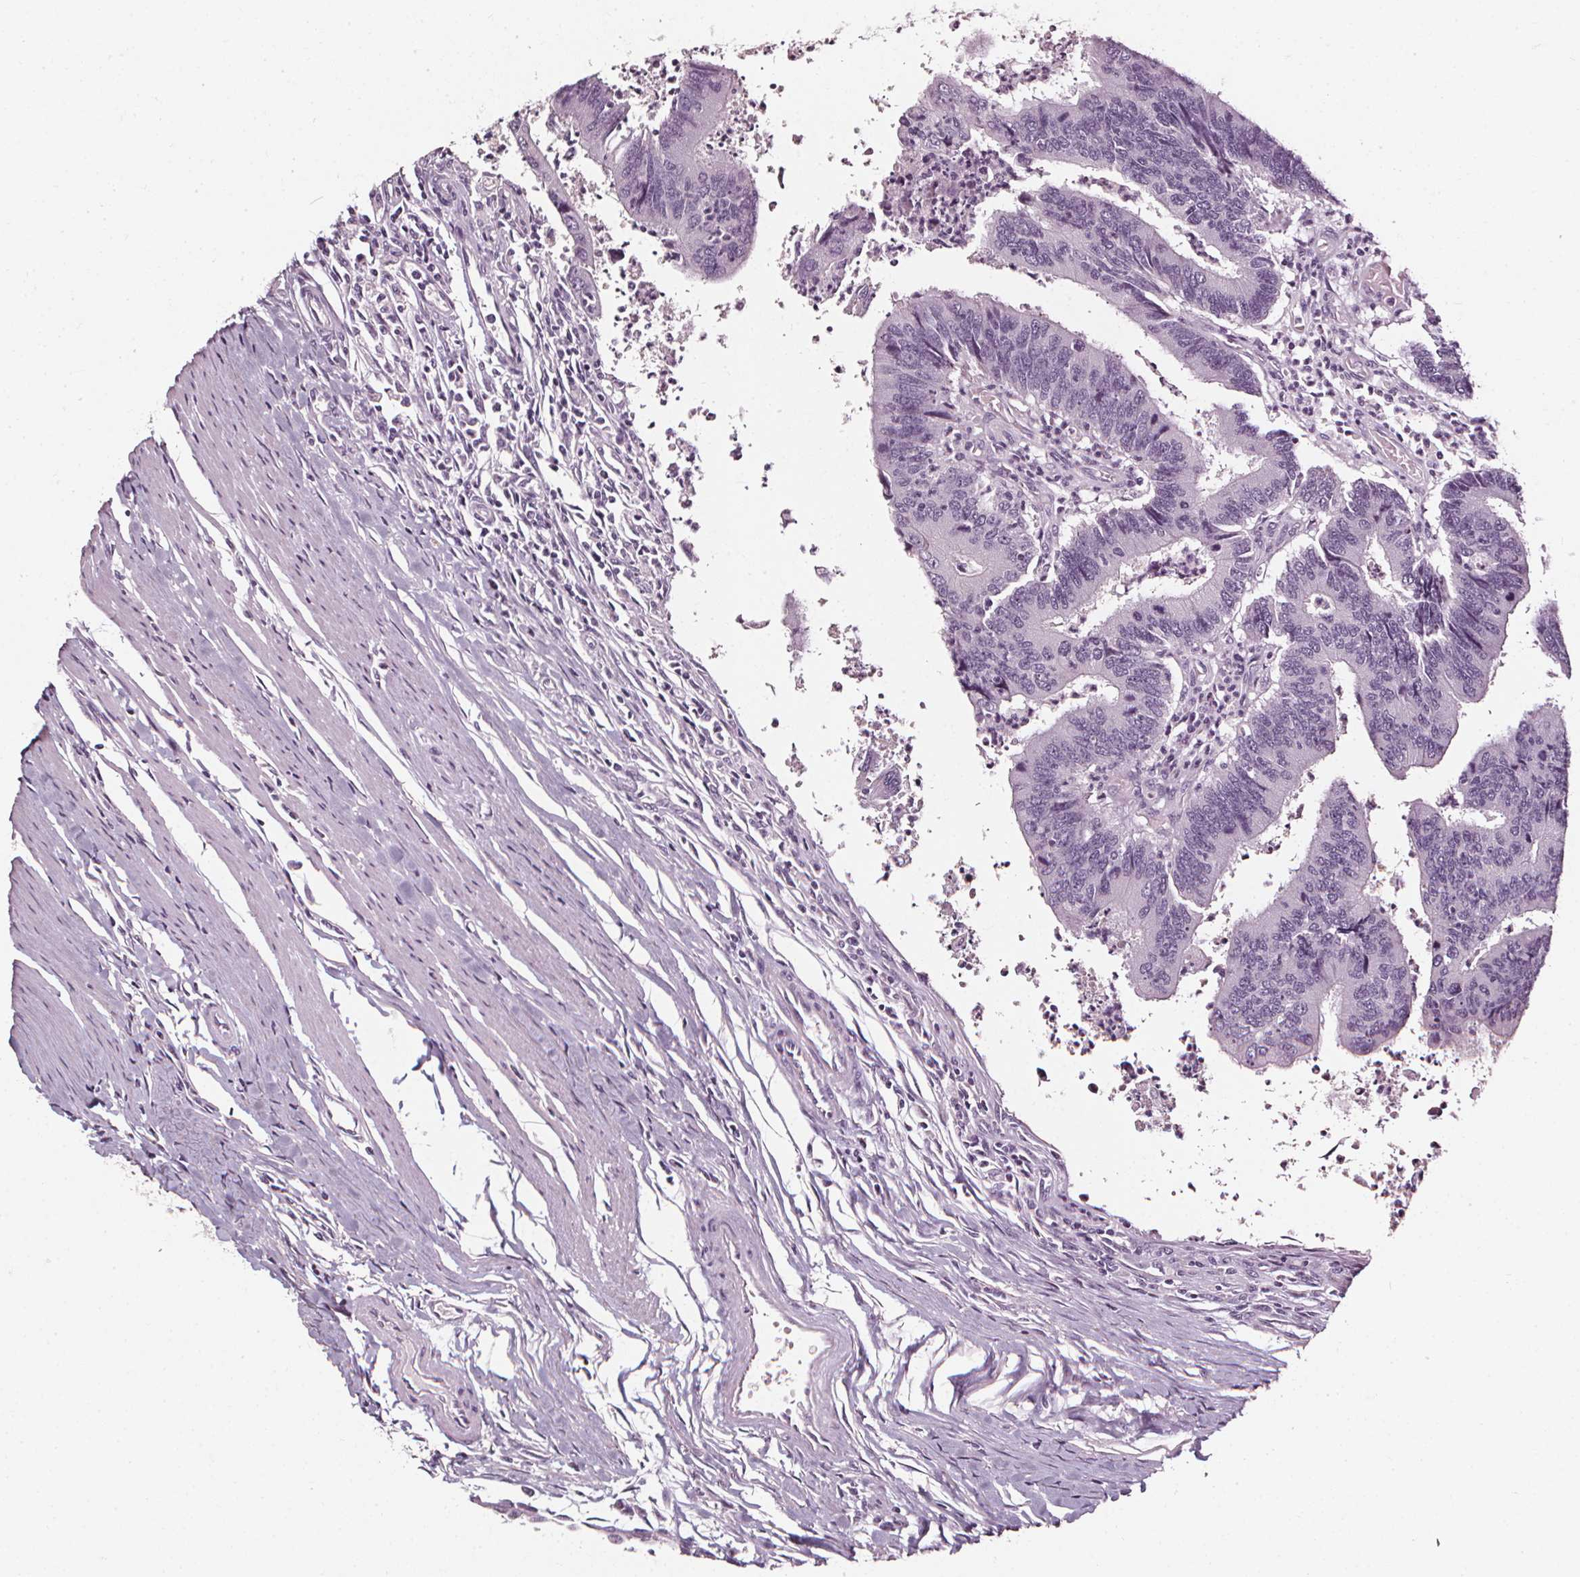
{"staining": {"intensity": "negative", "quantity": "none", "location": "none"}, "tissue": "colorectal cancer", "cell_type": "Tumor cells", "image_type": "cancer", "snomed": [{"axis": "morphology", "description": "Adenocarcinoma, NOS"}, {"axis": "topography", "description": "Colon"}], "caption": "Colorectal cancer (adenocarcinoma) stained for a protein using IHC displays no expression tumor cells.", "gene": "DEFA5", "patient": {"sex": "female", "age": 67}}